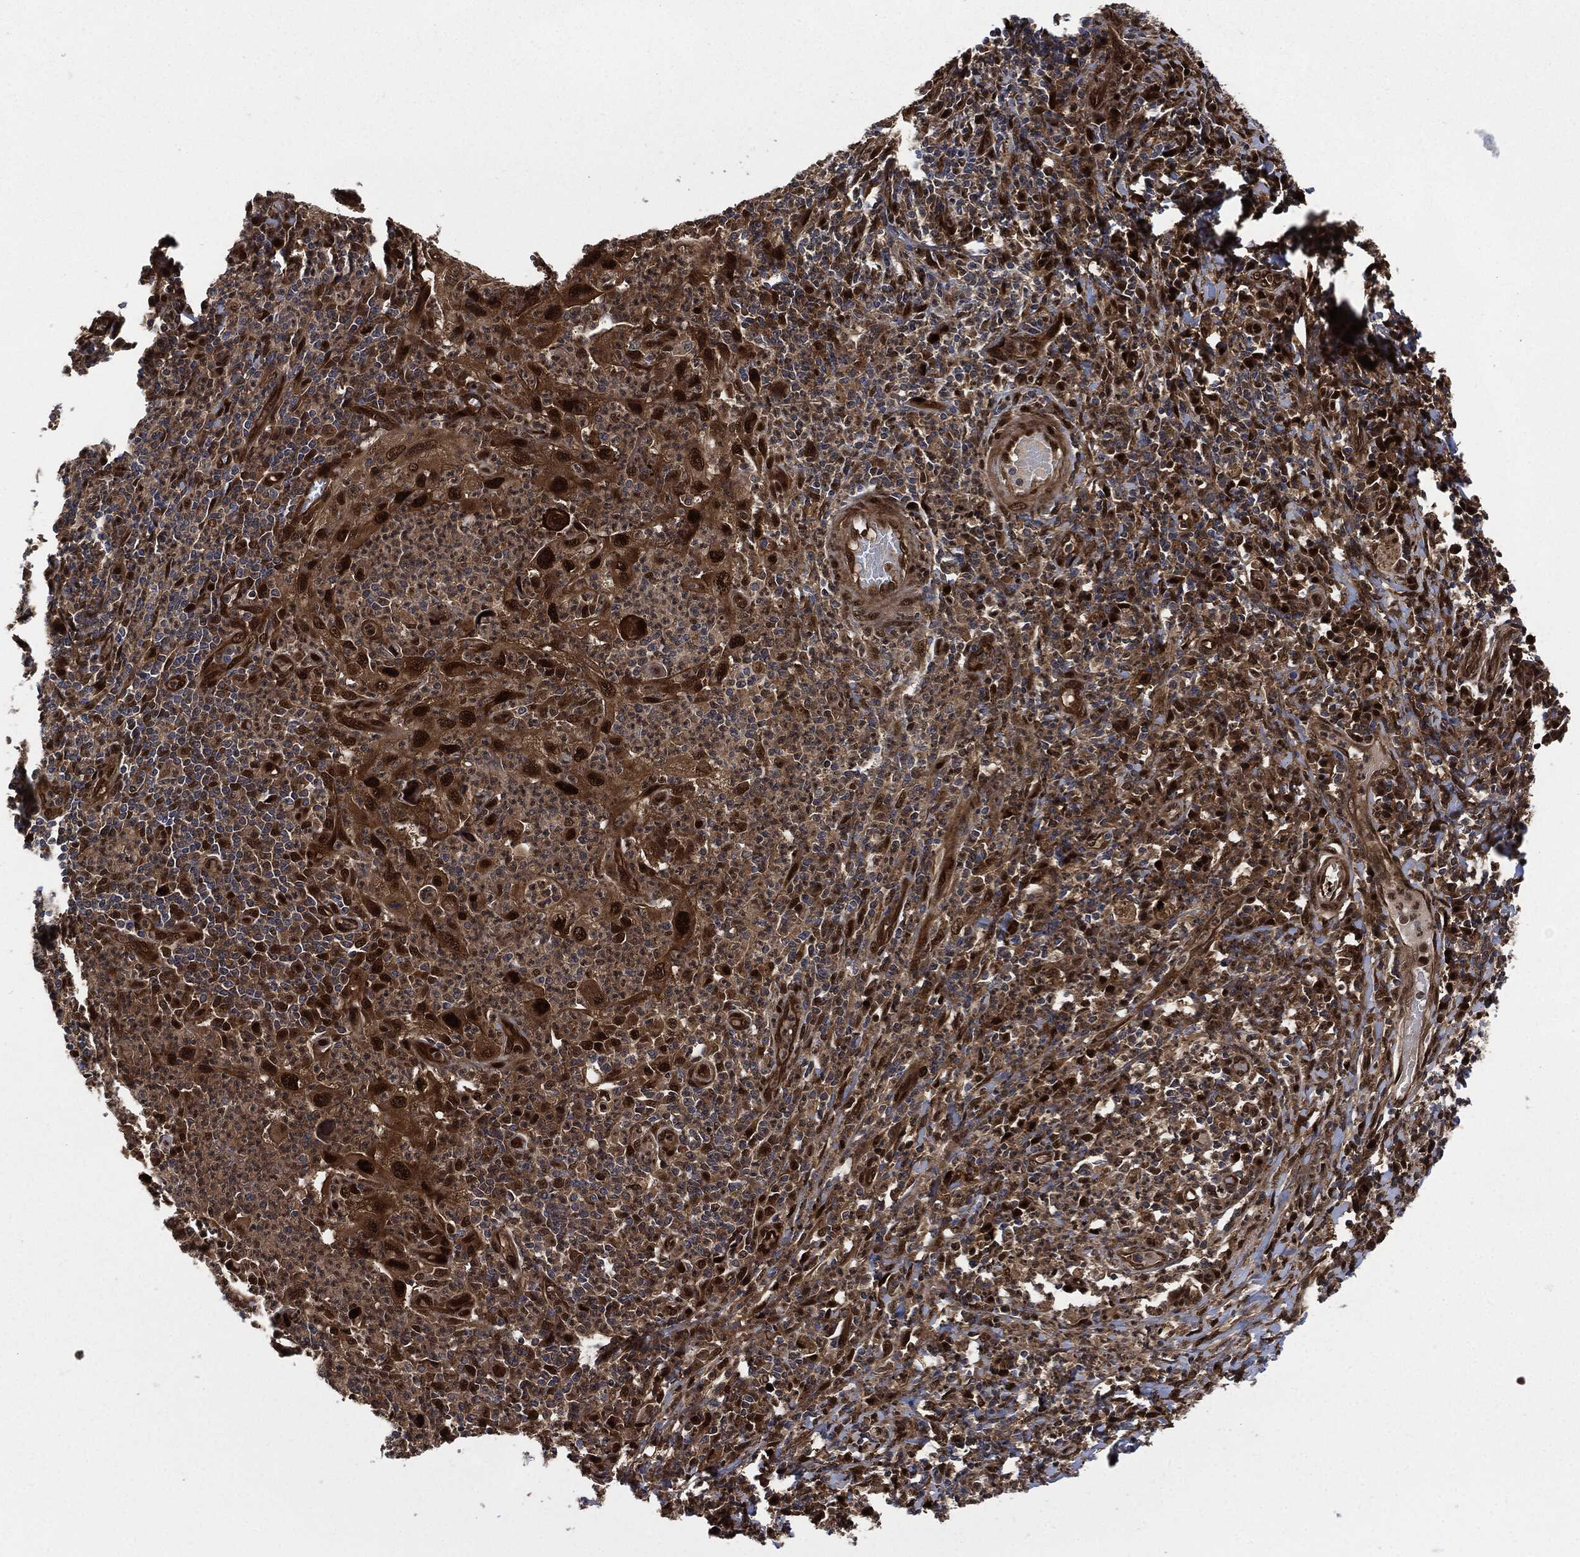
{"staining": {"intensity": "strong", "quantity": "<25%", "location": "cytoplasmic/membranous,nuclear"}, "tissue": "cervical cancer", "cell_type": "Tumor cells", "image_type": "cancer", "snomed": [{"axis": "morphology", "description": "Squamous cell carcinoma, NOS"}, {"axis": "topography", "description": "Cervix"}], "caption": "Cervical cancer stained with immunohistochemistry (IHC) reveals strong cytoplasmic/membranous and nuclear positivity in approximately <25% of tumor cells.", "gene": "DCTN1", "patient": {"sex": "female", "age": 26}}